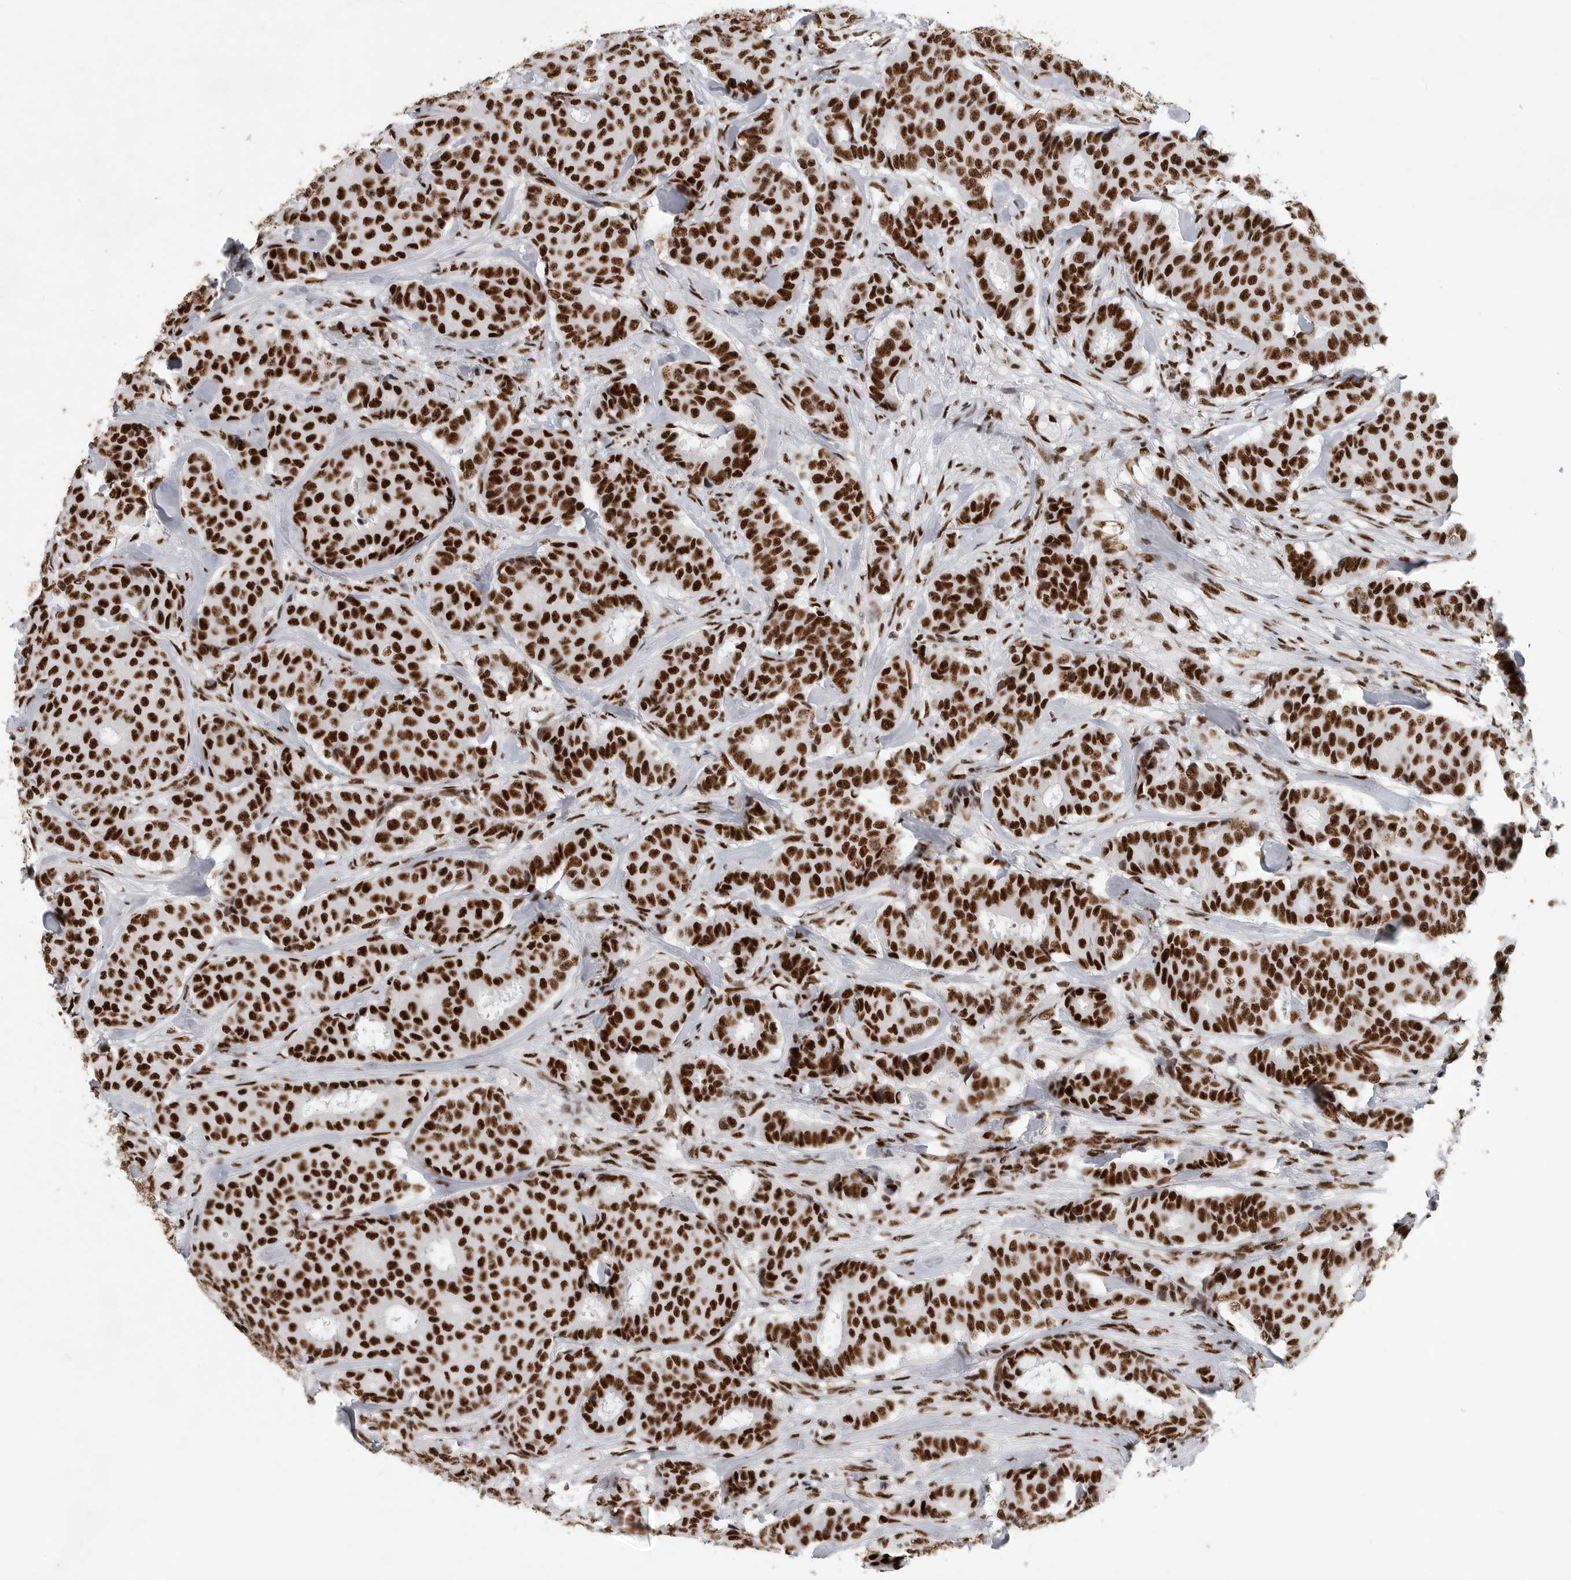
{"staining": {"intensity": "strong", "quantity": ">75%", "location": "nuclear"}, "tissue": "breast cancer", "cell_type": "Tumor cells", "image_type": "cancer", "snomed": [{"axis": "morphology", "description": "Duct carcinoma"}, {"axis": "topography", "description": "Breast"}], "caption": "Immunohistochemistry (IHC) photomicrograph of neoplastic tissue: invasive ductal carcinoma (breast) stained using immunohistochemistry (IHC) exhibits high levels of strong protein expression localized specifically in the nuclear of tumor cells, appearing as a nuclear brown color.", "gene": "BCLAF1", "patient": {"sex": "female", "age": 75}}